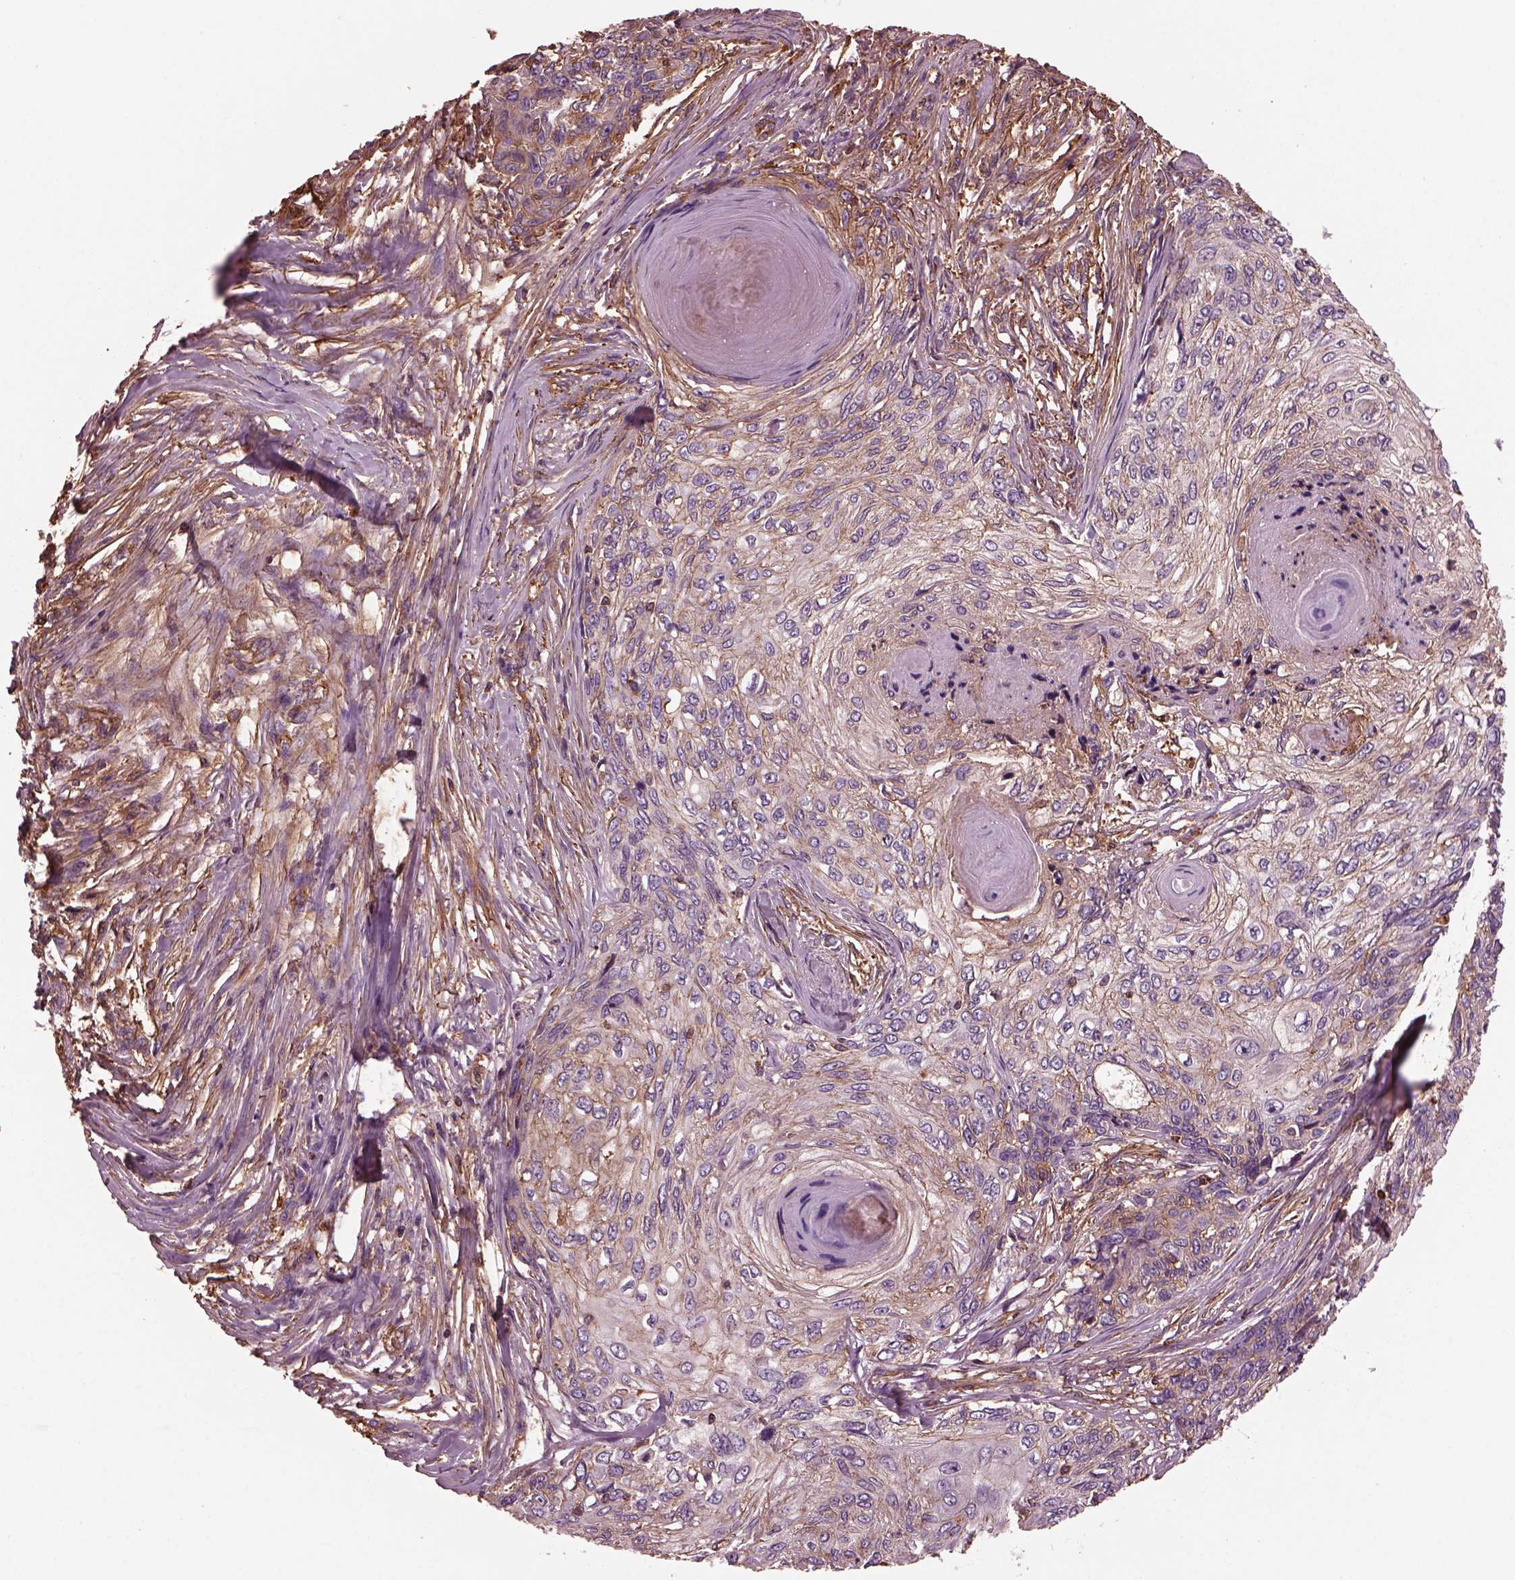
{"staining": {"intensity": "moderate", "quantity": "<25%", "location": "cytoplasmic/membranous"}, "tissue": "skin cancer", "cell_type": "Tumor cells", "image_type": "cancer", "snomed": [{"axis": "morphology", "description": "Squamous cell carcinoma, NOS"}, {"axis": "topography", "description": "Skin"}], "caption": "A histopathology image of squamous cell carcinoma (skin) stained for a protein reveals moderate cytoplasmic/membranous brown staining in tumor cells.", "gene": "MYL6", "patient": {"sex": "male", "age": 92}}